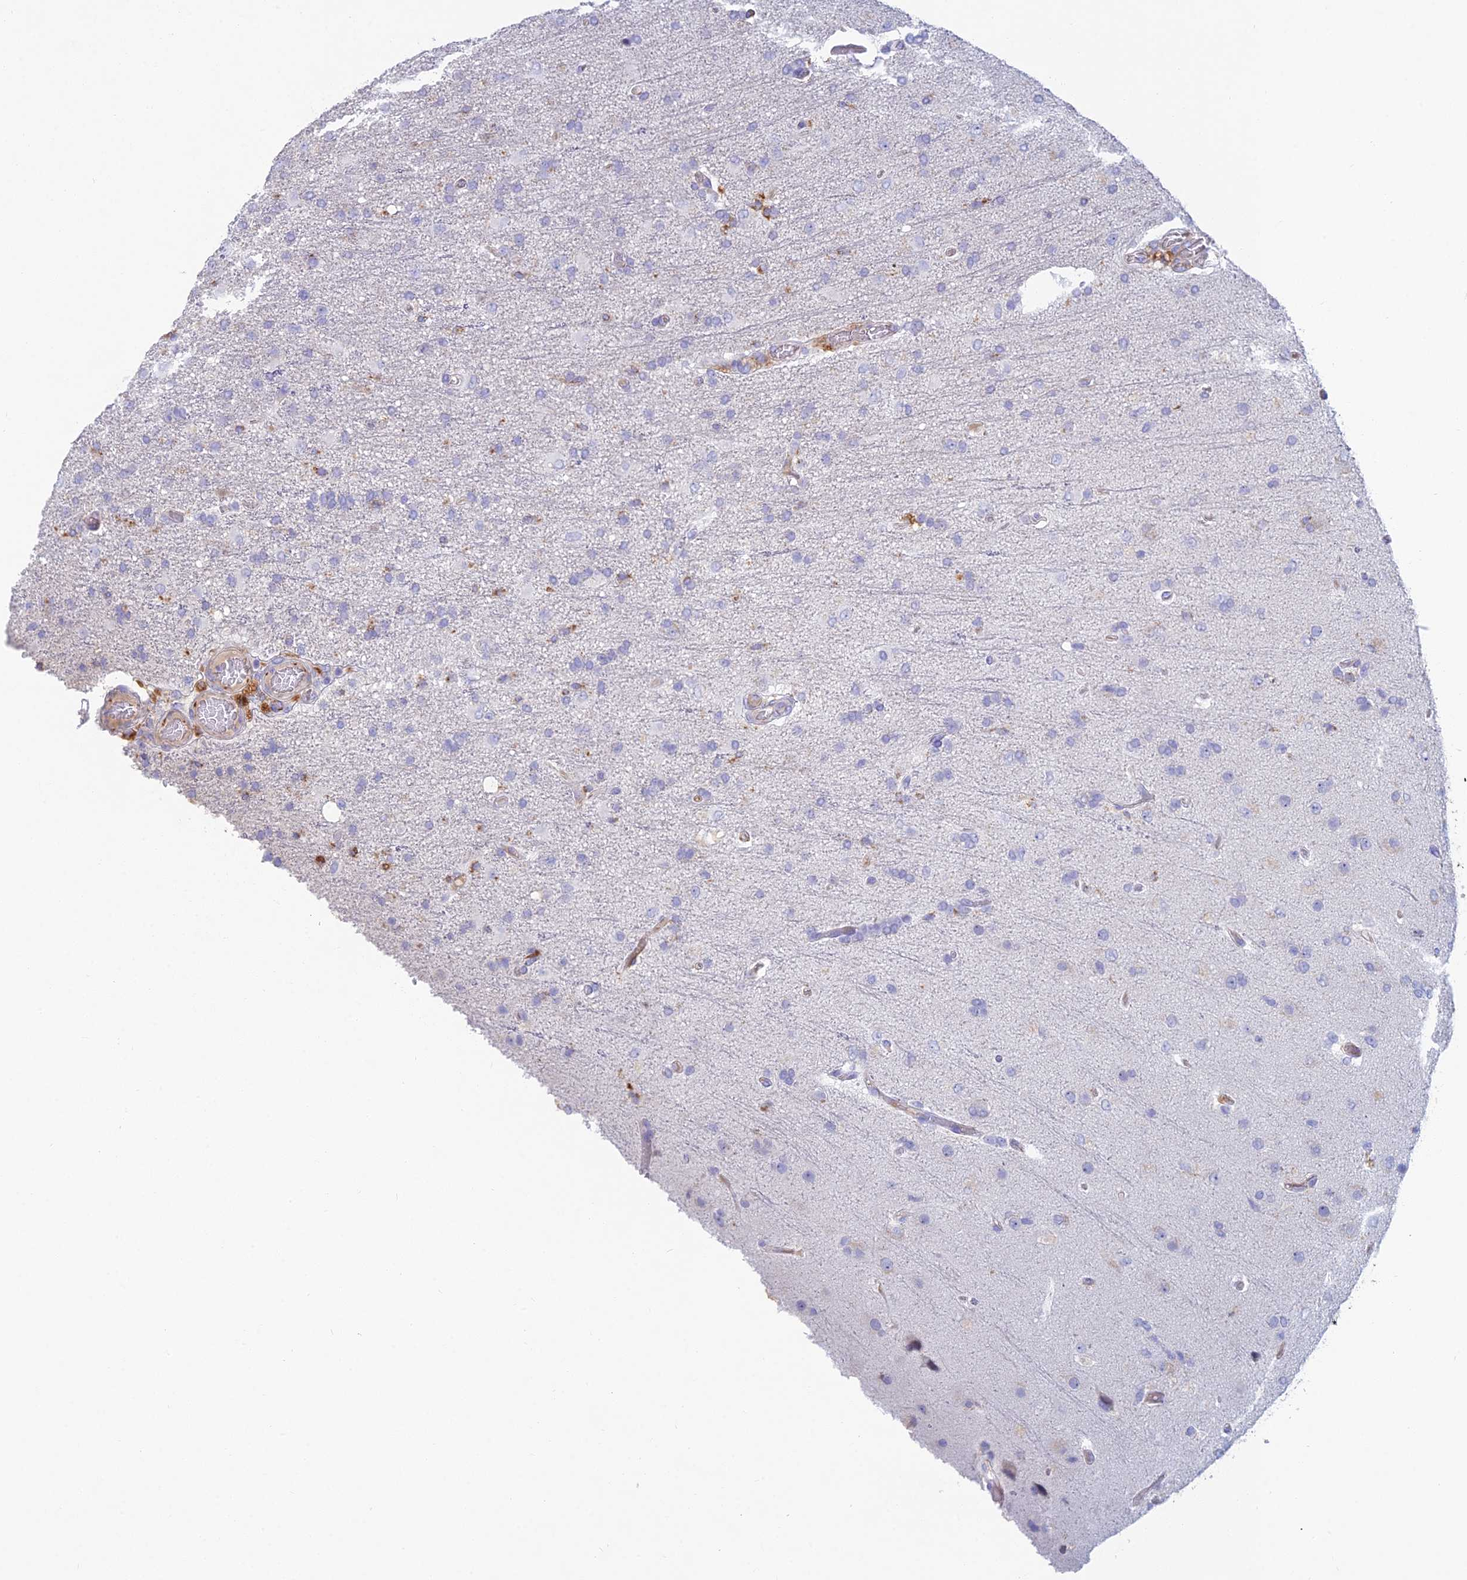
{"staining": {"intensity": "negative", "quantity": "none", "location": "none"}, "tissue": "glioma", "cell_type": "Tumor cells", "image_type": "cancer", "snomed": [{"axis": "morphology", "description": "Glioma, malignant, High grade"}, {"axis": "topography", "description": "Brain"}], "caption": "The IHC image has no significant positivity in tumor cells of malignant high-grade glioma tissue.", "gene": "FERD3L", "patient": {"sex": "female", "age": 74}}